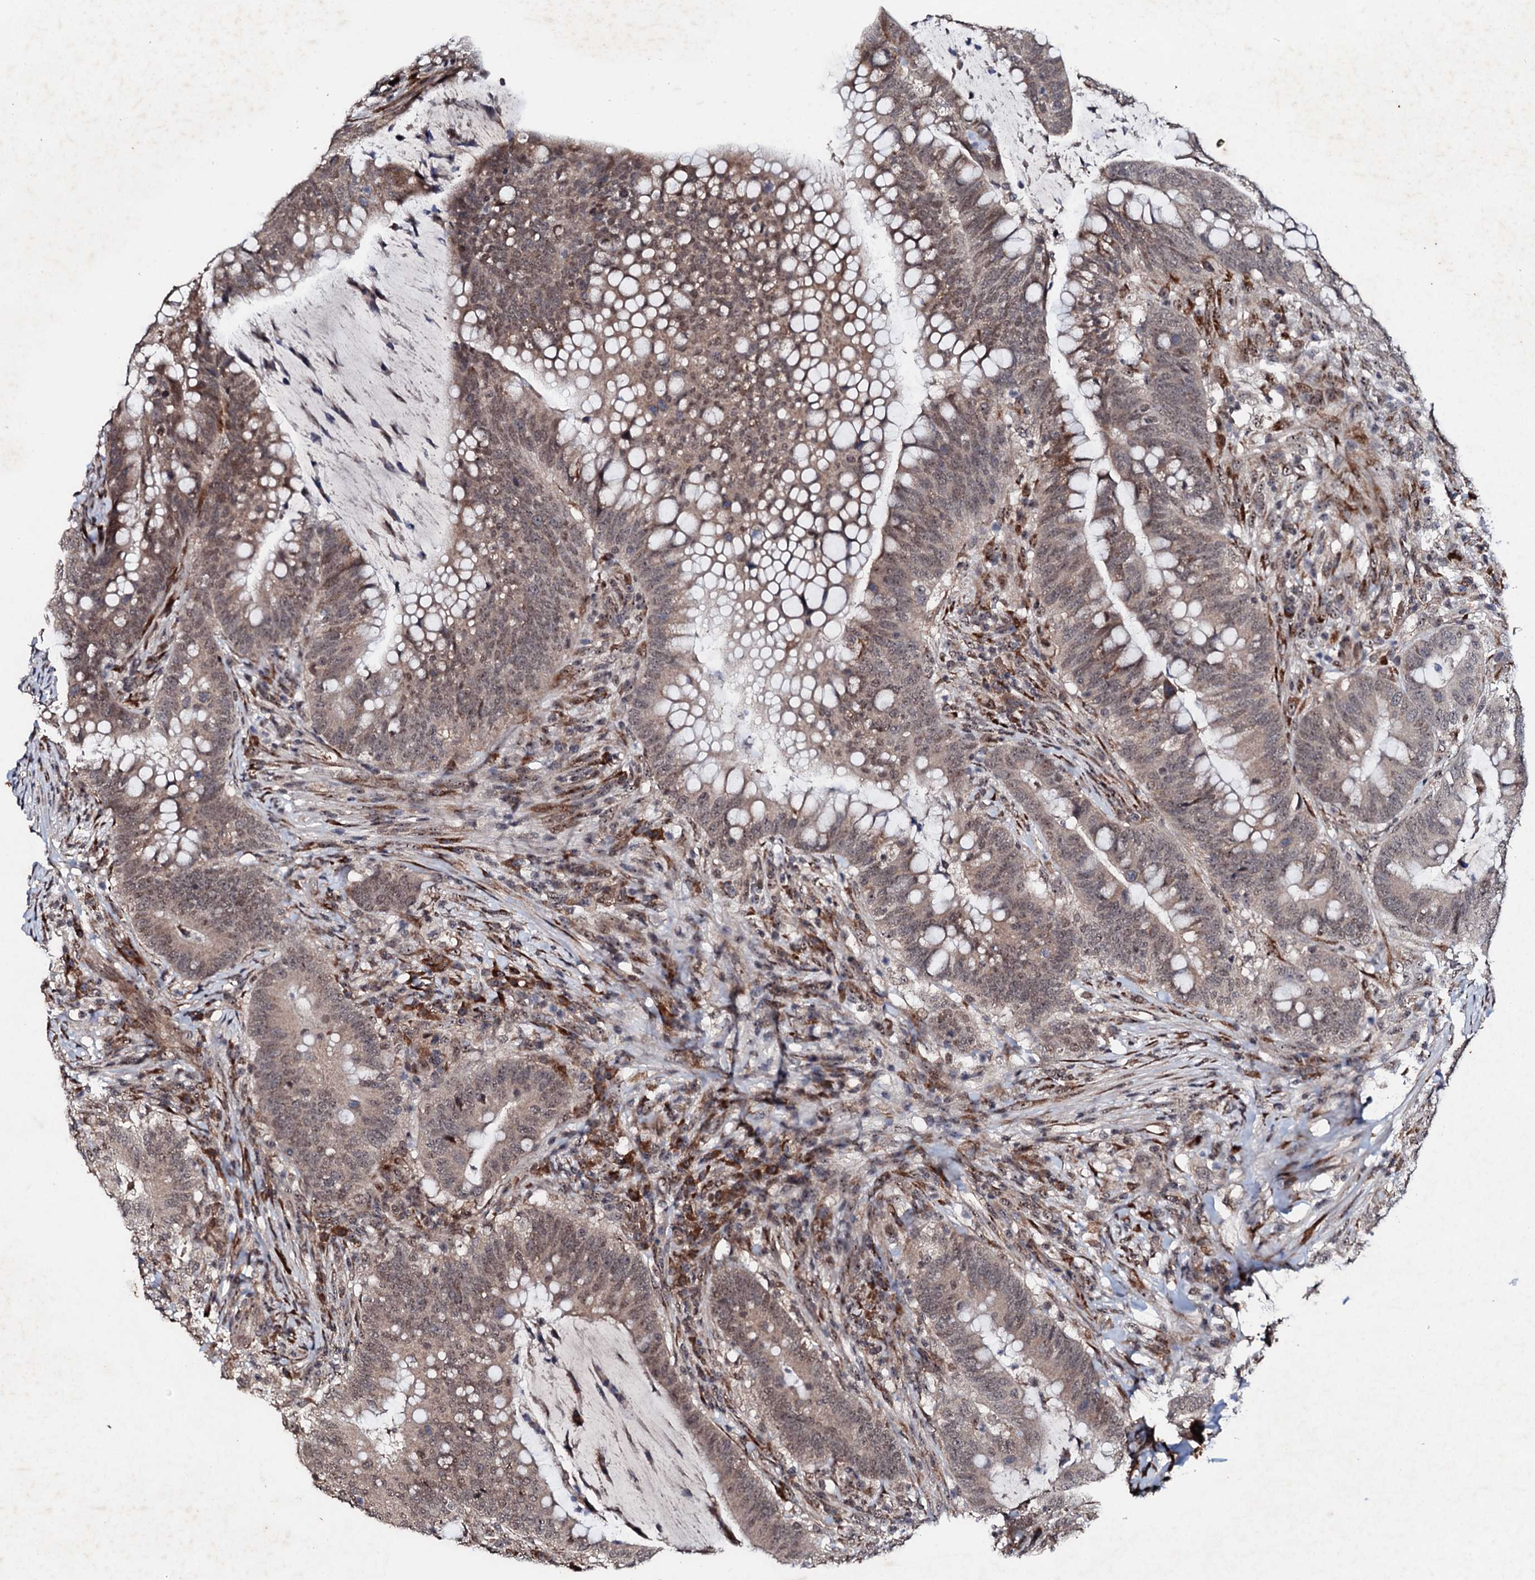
{"staining": {"intensity": "weak", "quantity": ">75%", "location": "cytoplasmic/membranous,nuclear"}, "tissue": "colorectal cancer", "cell_type": "Tumor cells", "image_type": "cancer", "snomed": [{"axis": "morphology", "description": "Adenocarcinoma, NOS"}, {"axis": "topography", "description": "Colon"}], "caption": "An immunohistochemistry (IHC) micrograph of tumor tissue is shown. Protein staining in brown labels weak cytoplasmic/membranous and nuclear positivity in adenocarcinoma (colorectal) within tumor cells.", "gene": "FAM111A", "patient": {"sex": "female", "age": 66}}